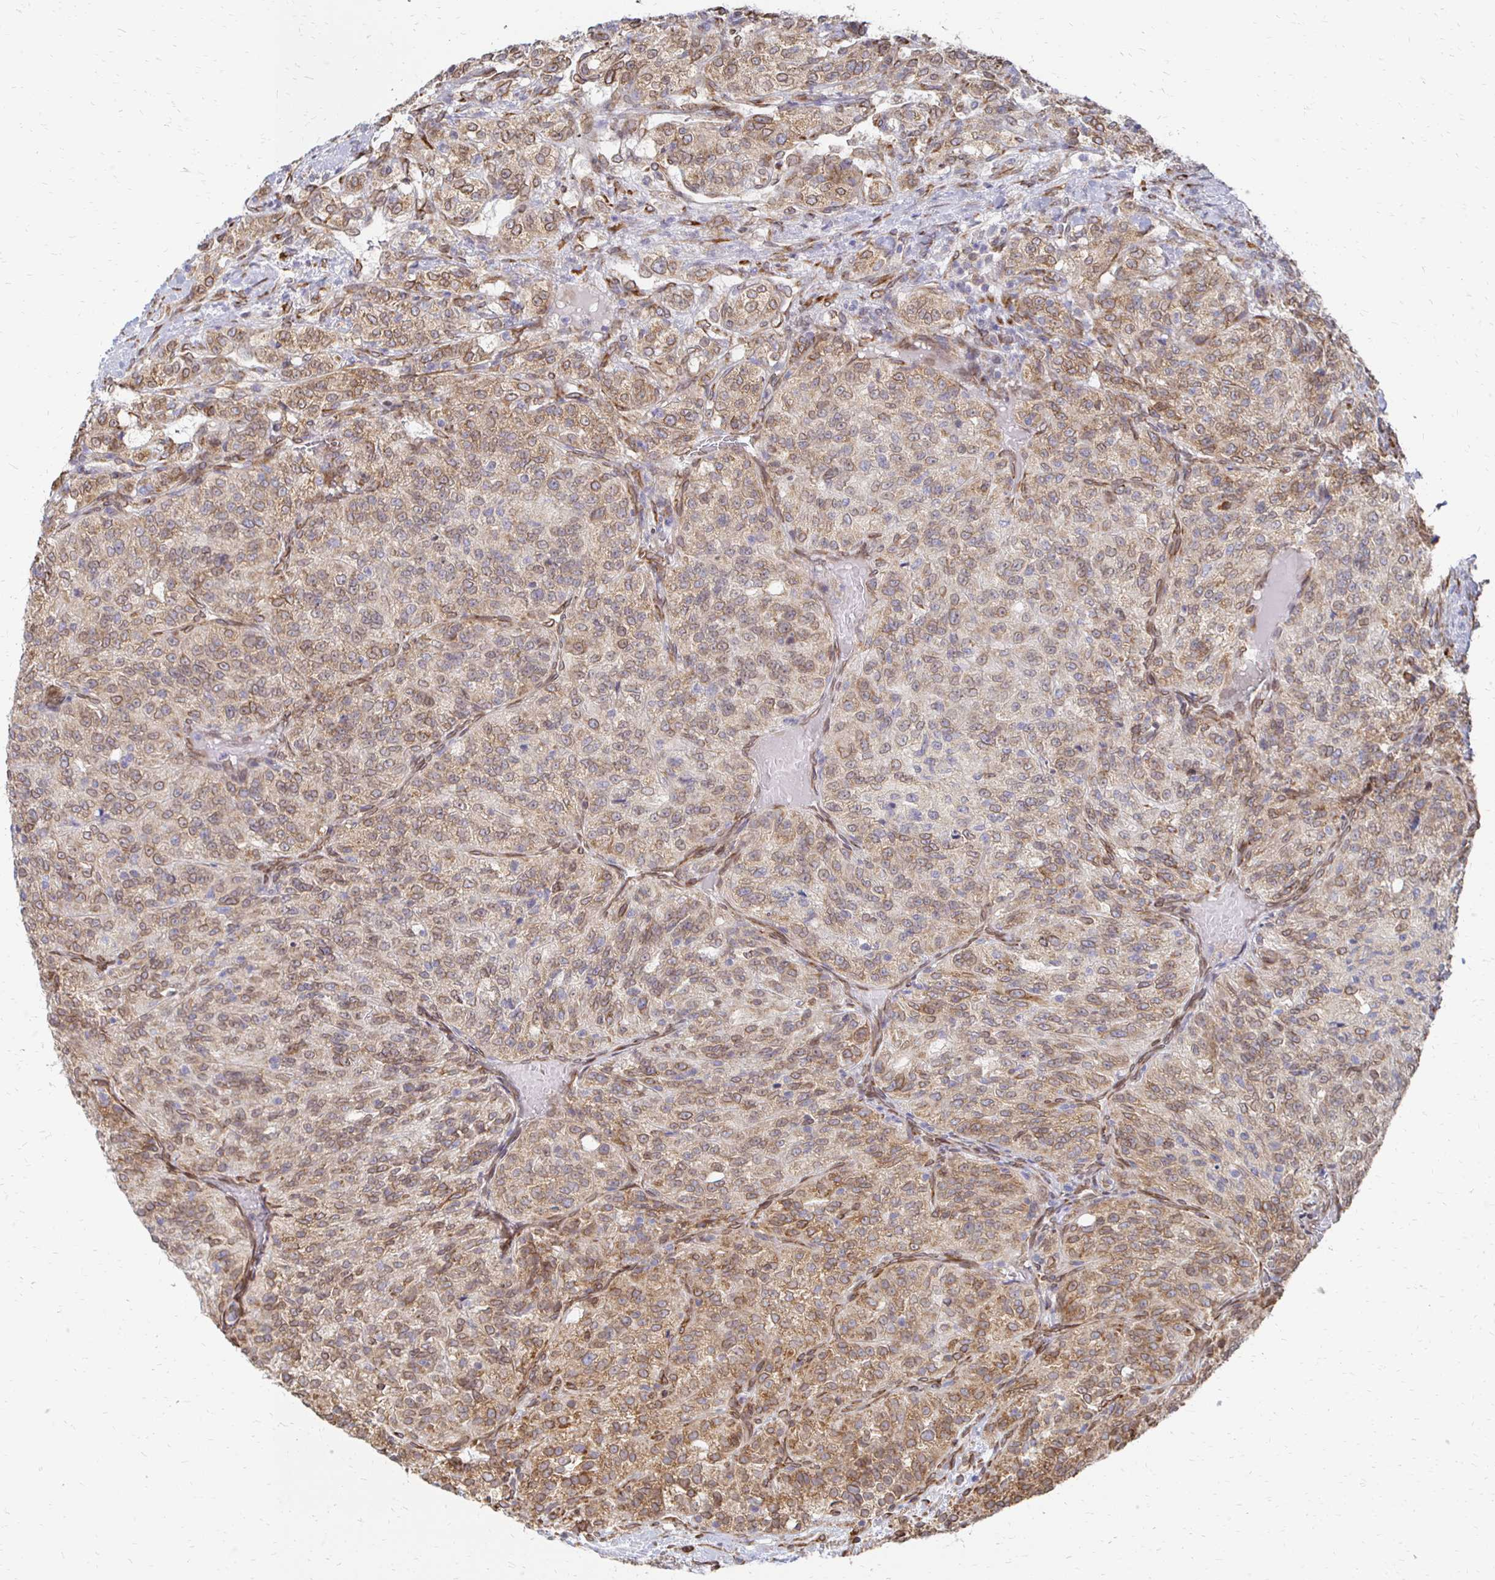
{"staining": {"intensity": "moderate", "quantity": ">75%", "location": "cytoplasmic/membranous,nuclear"}, "tissue": "renal cancer", "cell_type": "Tumor cells", "image_type": "cancer", "snomed": [{"axis": "morphology", "description": "Adenocarcinoma, NOS"}, {"axis": "topography", "description": "Kidney"}], "caption": "High-power microscopy captured an IHC histopathology image of renal cancer (adenocarcinoma), revealing moderate cytoplasmic/membranous and nuclear expression in approximately >75% of tumor cells.", "gene": "PELI3", "patient": {"sex": "female", "age": 63}}